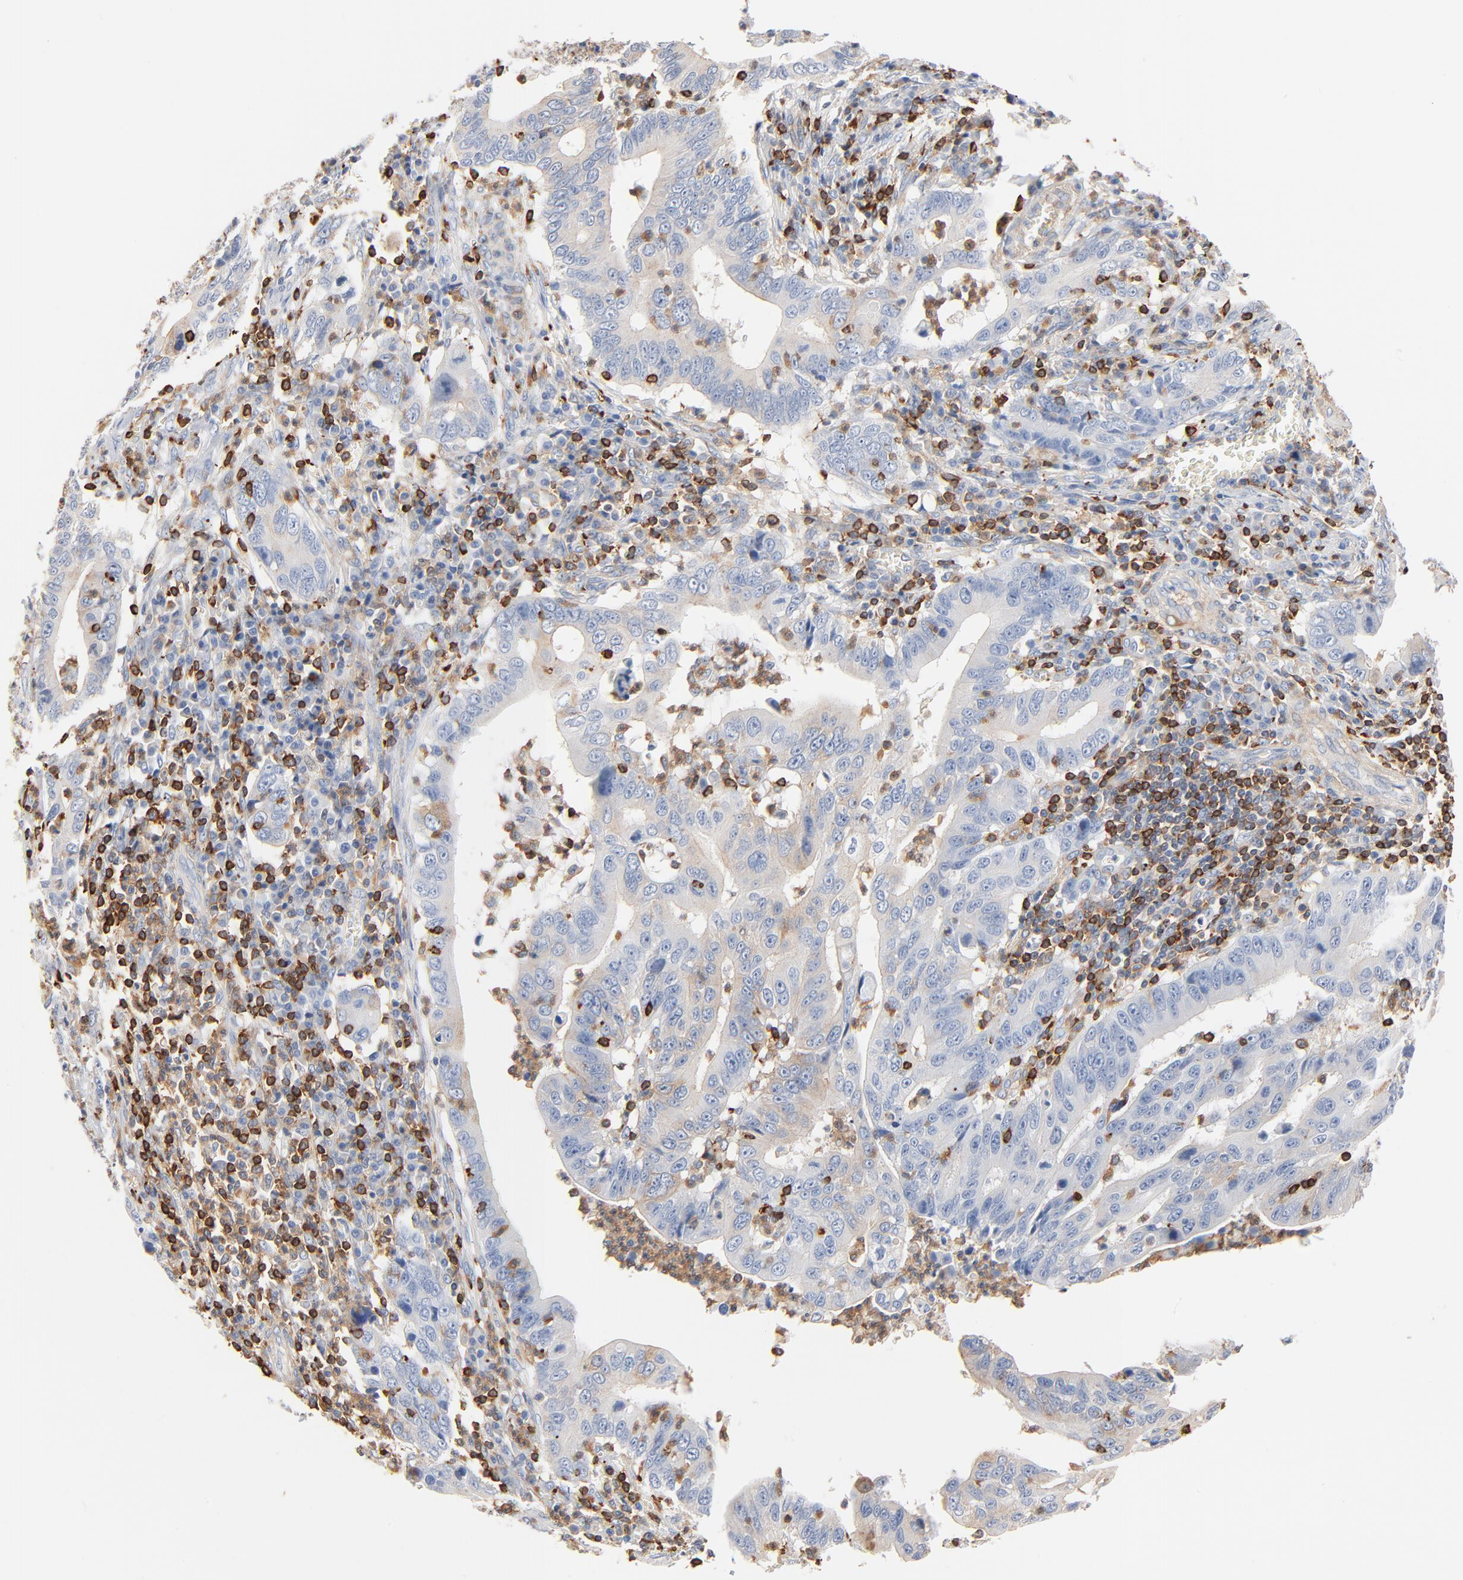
{"staining": {"intensity": "negative", "quantity": "none", "location": "none"}, "tissue": "stomach cancer", "cell_type": "Tumor cells", "image_type": "cancer", "snomed": [{"axis": "morphology", "description": "Adenocarcinoma, NOS"}, {"axis": "topography", "description": "Stomach, upper"}], "caption": "Immunohistochemical staining of human adenocarcinoma (stomach) demonstrates no significant staining in tumor cells. (Stains: DAB IHC with hematoxylin counter stain, Microscopy: brightfield microscopy at high magnification).", "gene": "SH3KBP1", "patient": {"sex": "male", "age": 63}}